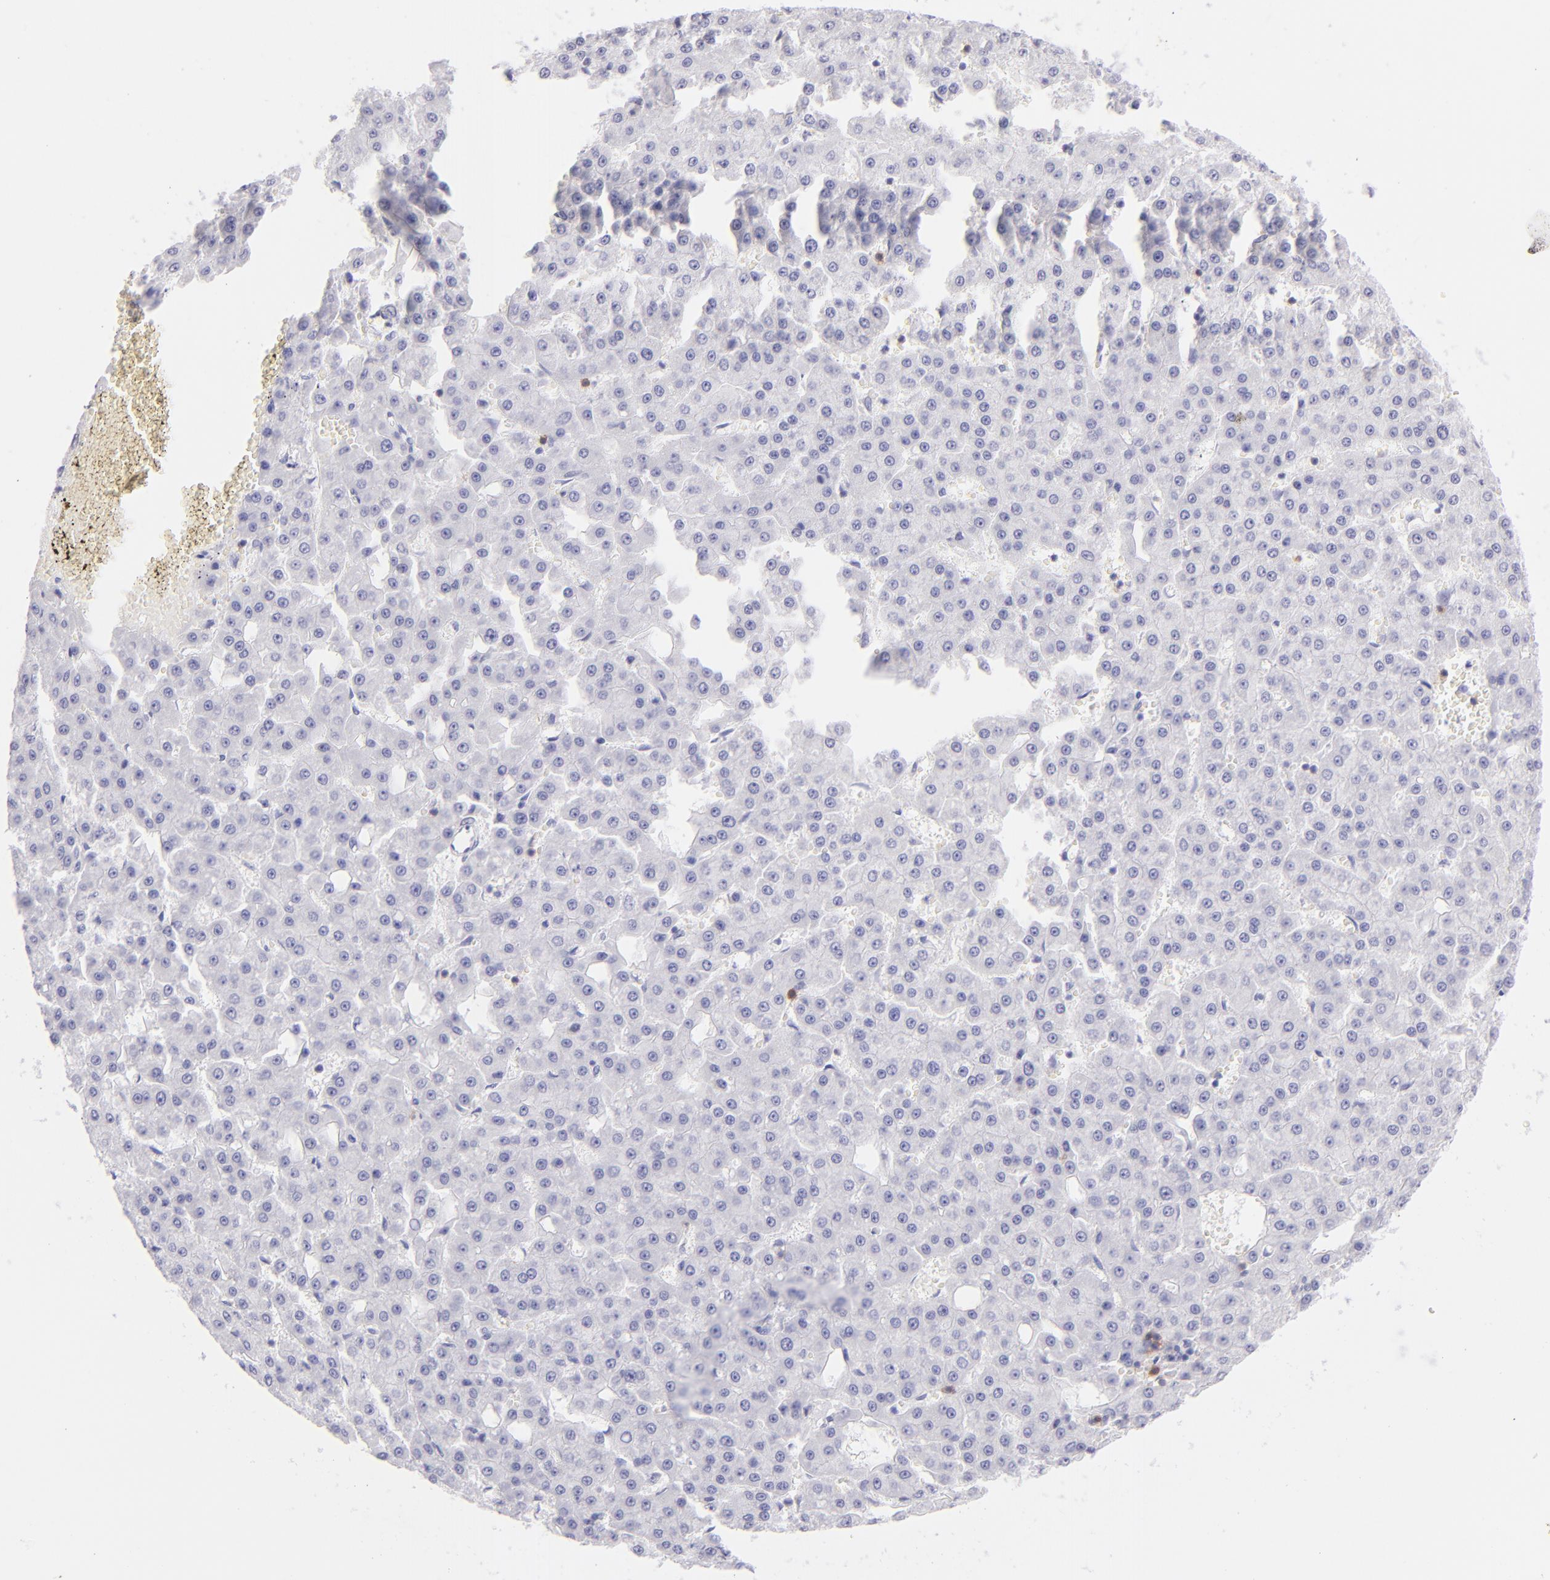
{"staining": {"intensity": "negative", "quantity": "none", "location": "none"}, "tissue": "liver cancer", "cell_type": "Tumor cells", "image_type": "cancer", "snomed": [{"axis": "morphology", "description": "Carcinoma, Hepatocellular, NOS"}, {"axis": "topography", "description": "Liver"}], "caption": "There is no significant staining in tumor cells of hepatocellular carcinoma (liver).", "gene": "CD69", "patient": {"sex": "male", "age": 47}}